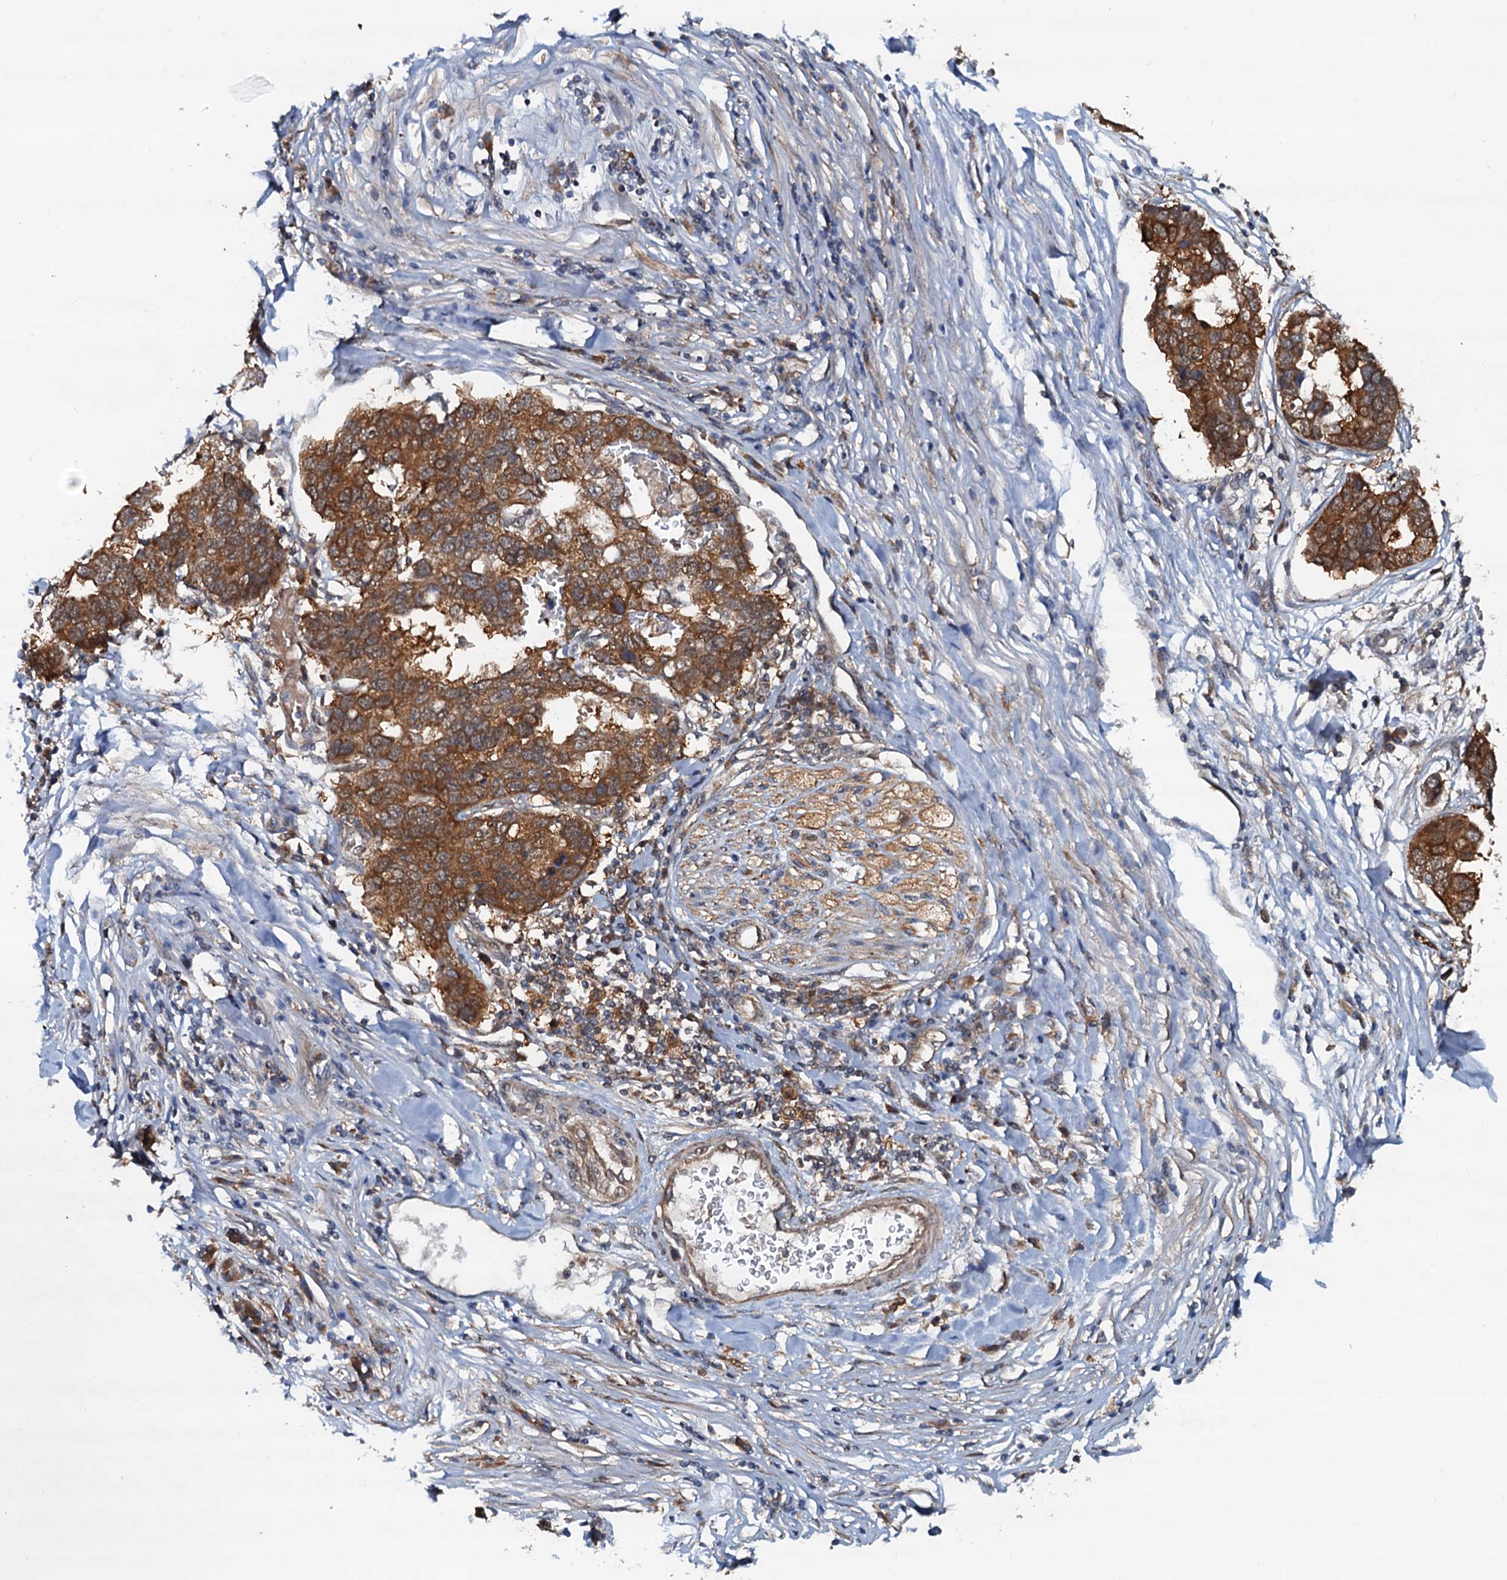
{"staining": {"intensity": "moderate", "quantity": ">75%", "location": "cytoplasmic/membranous"}, "tissue": "pancreatic cancer", "cell_type": "Tumor cells", "image_type": "cancer", "snomed": [{"axis": "morphology", "description": "Adenocarcinoma, NOS"}, {"axis": "topography", "description": "Pancreas"}], "caption": "Immunohistochemical staining of pancreatic cancer (adenocarcinoma) reveals medium levels of moderate cytoplasmic/membranous expression in approximately >75% of tumor cells.", "gene": "AAGAB", "patient": {"sex": "female", "age": 61}}